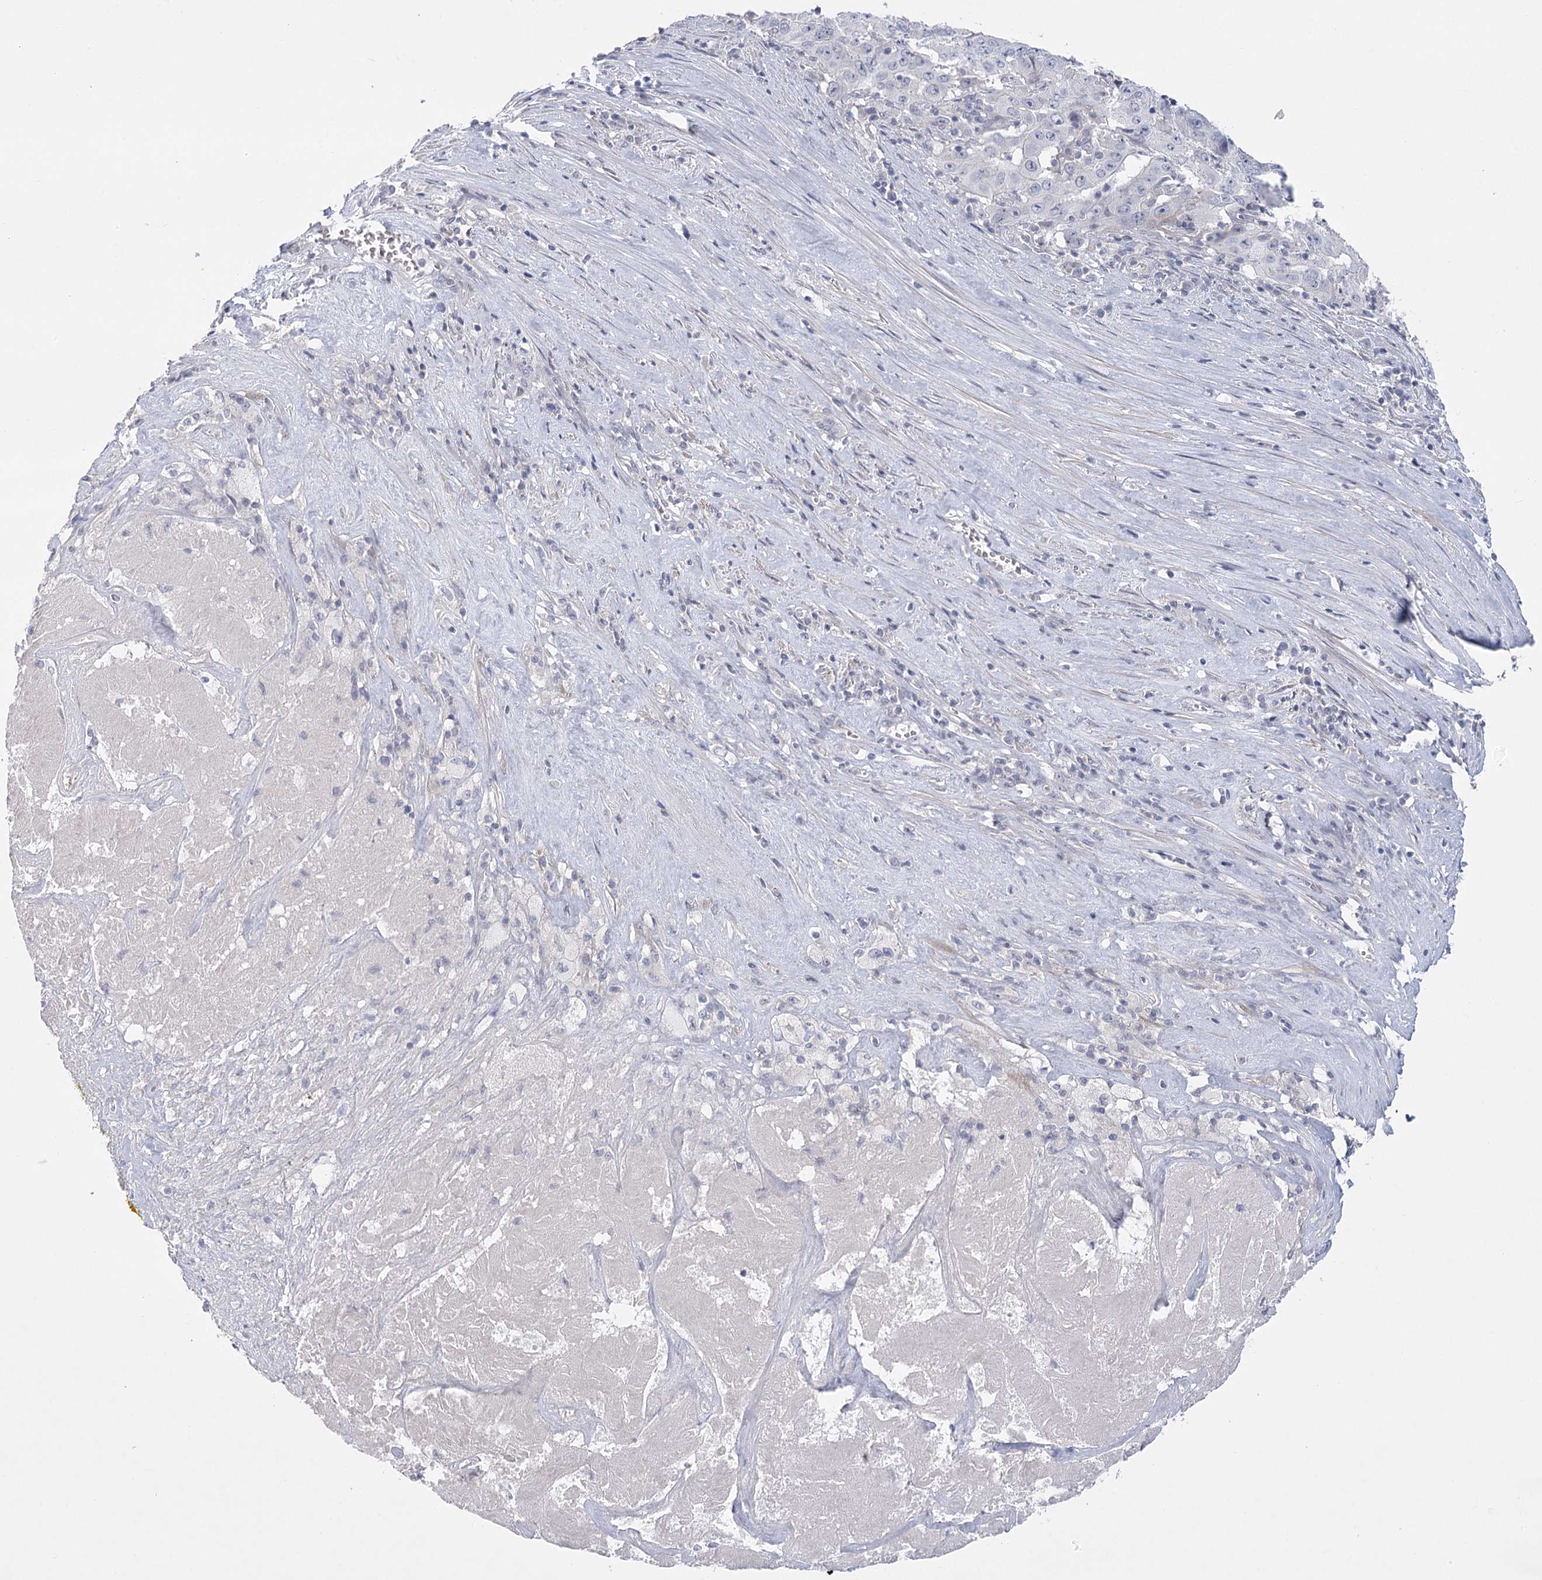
{"staining": {"intensity": "negative", "quantity": "none", "location": "none"}, "tissue": "pancreatic cancer", "cell_type": "Tumor cells", "image_type": "cancer", "snomed": [{"axis": "morphology", "description": "Adenocarcinoma, NOS"}, {"axis": "topography", "description": "Pancreas"}], "caption": "Adenocarcinoma (pancreatic) was stained to show a protein in brown. There is no significant expression in tumor cells. The staining is performed using DAB brown chromogen with nuclei counter-stained in using hematoxylin.", "gene": "FAM76B", "patient": {"sex": "male", "age": 63}}